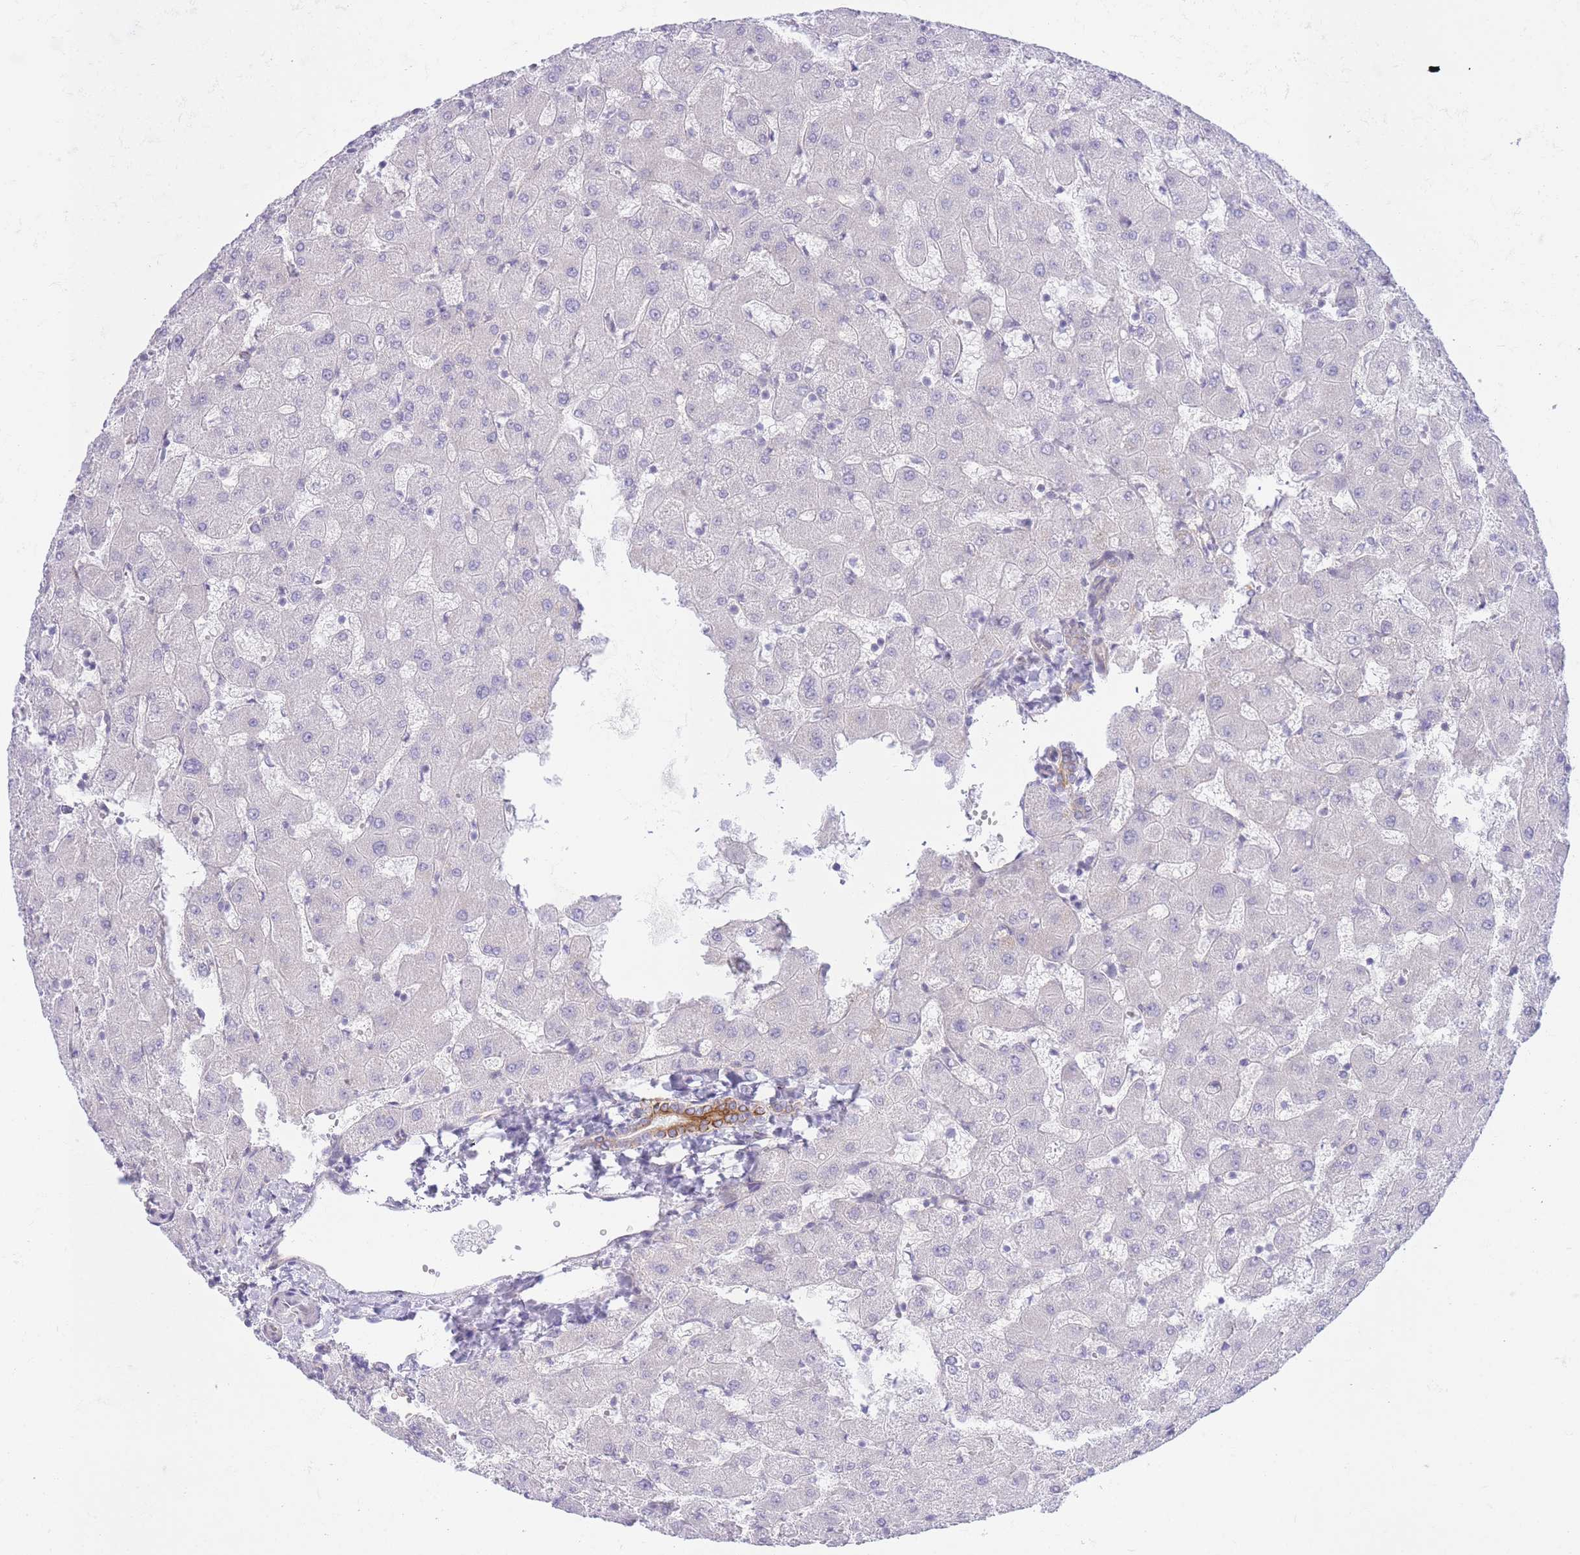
{"staining": {"intensity": "strong", "quantity": "25%-75%", "location": "cytoplasmic/membranous"}, "tissue": "liver", "cell_type": "Cholangiocytes", "image_type": "normal", "snomed": [{"axis": "morphology", "description": "Normal tissue, NOS"}, {"axis": "topography", "description": "Liver"}], "caption": "IHC histopathology image of benign liver stained for a protein (brown), which shows high levels of strong cytoplasmic/membranous expression in about 25%-75% of cholangiocytes.", "gene": "MRPS31", "patient": {"sex": "female", "age": 63}}